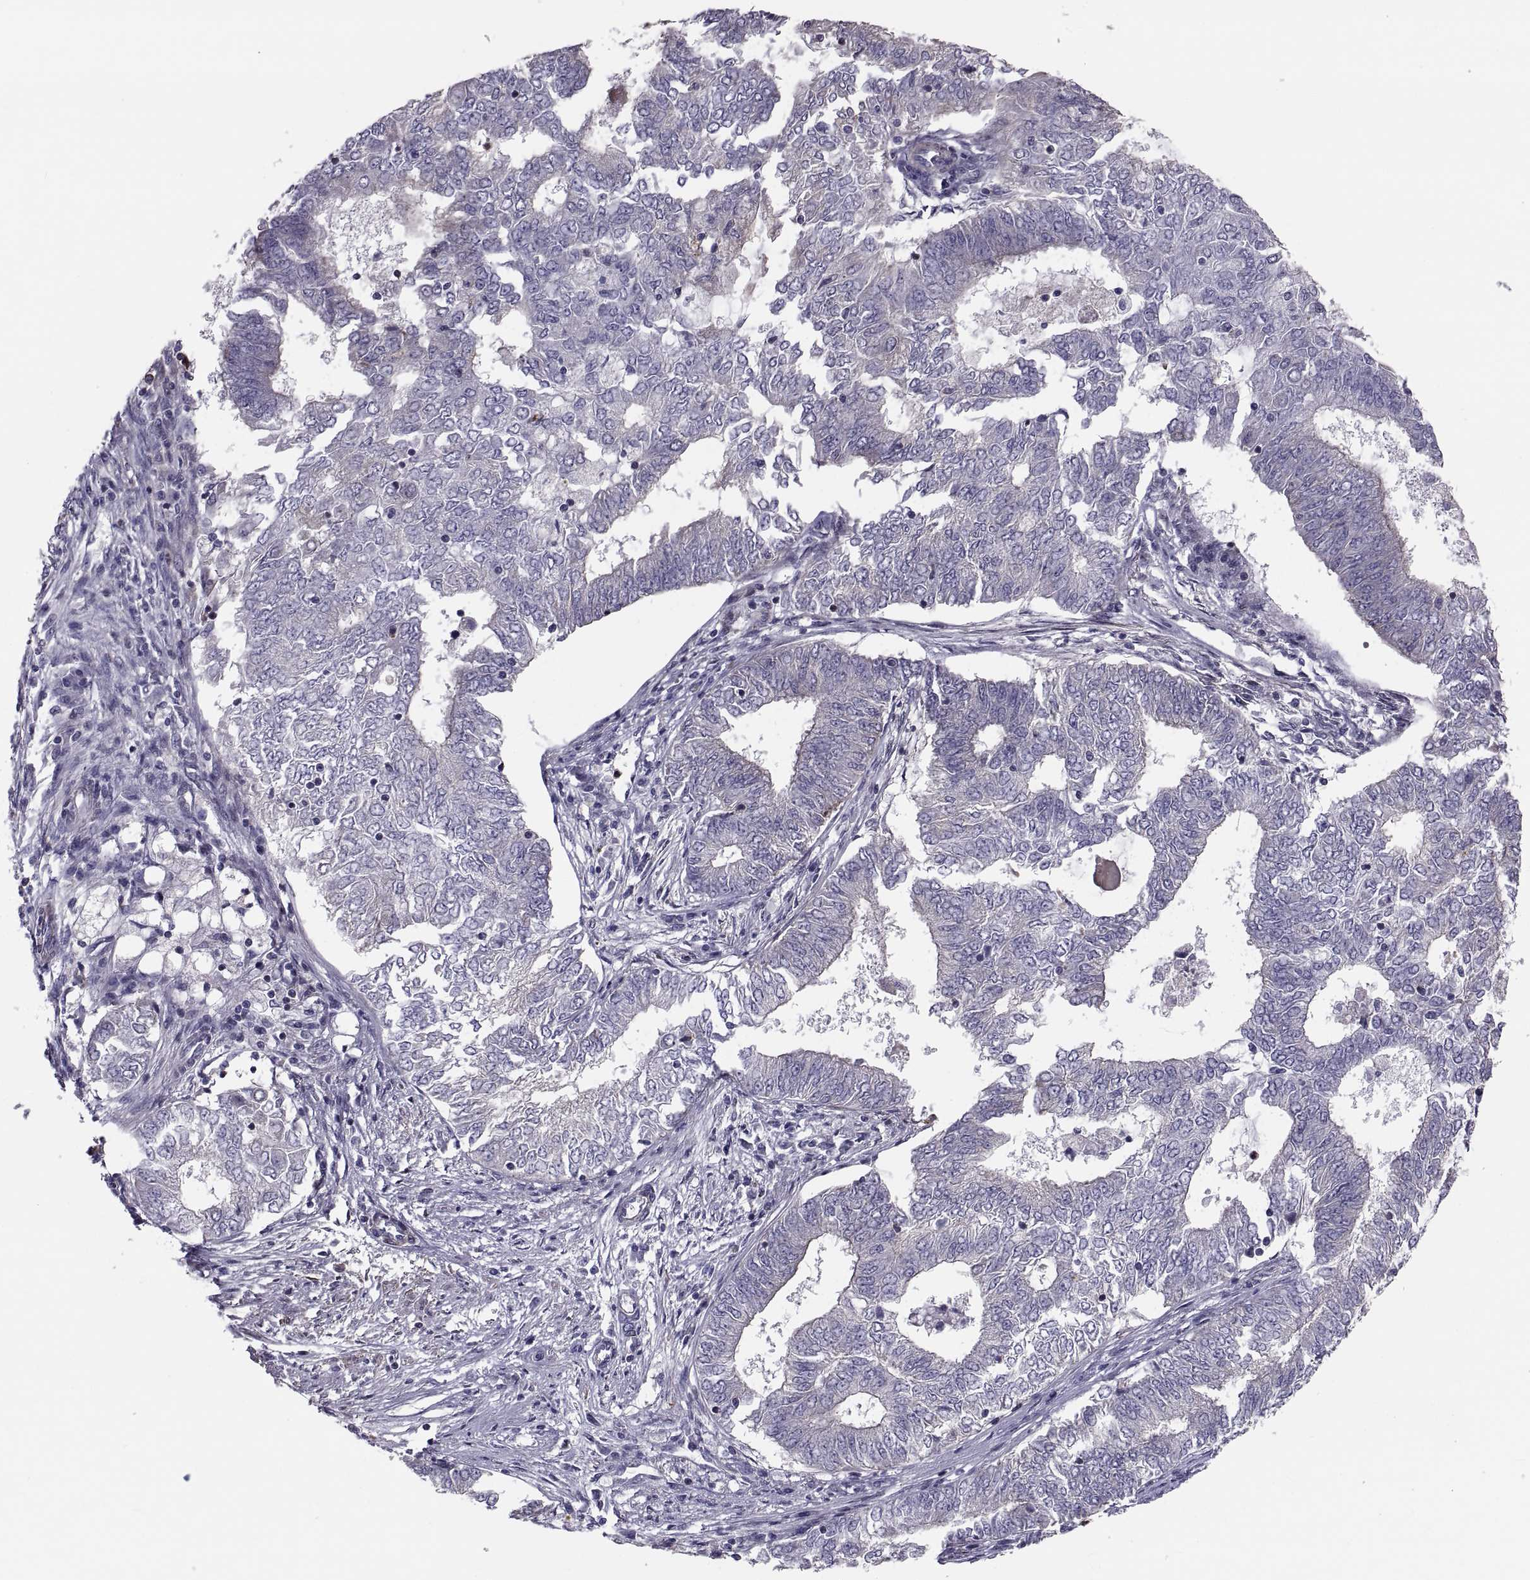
{"staining": {"intensity": "weak", "quantity": "<25%", "location": "cytoplasmic/membranous"}, "tissue": "endometrial cancer", "cell_type": "Tumor cells", "image_type": "cancer", "snomed": [{"axis": "morphology", "description": "Adenocarcinoma, NOS"}, {"axis": "topography", "description": "Endometrium"}], "caption": "This is an immunohistochemistry histopathology image of human endometrial cancer. There is no staining in tumor cells.", "gene": "ANO1", "patient": {"sex": "female", "age": 62}}